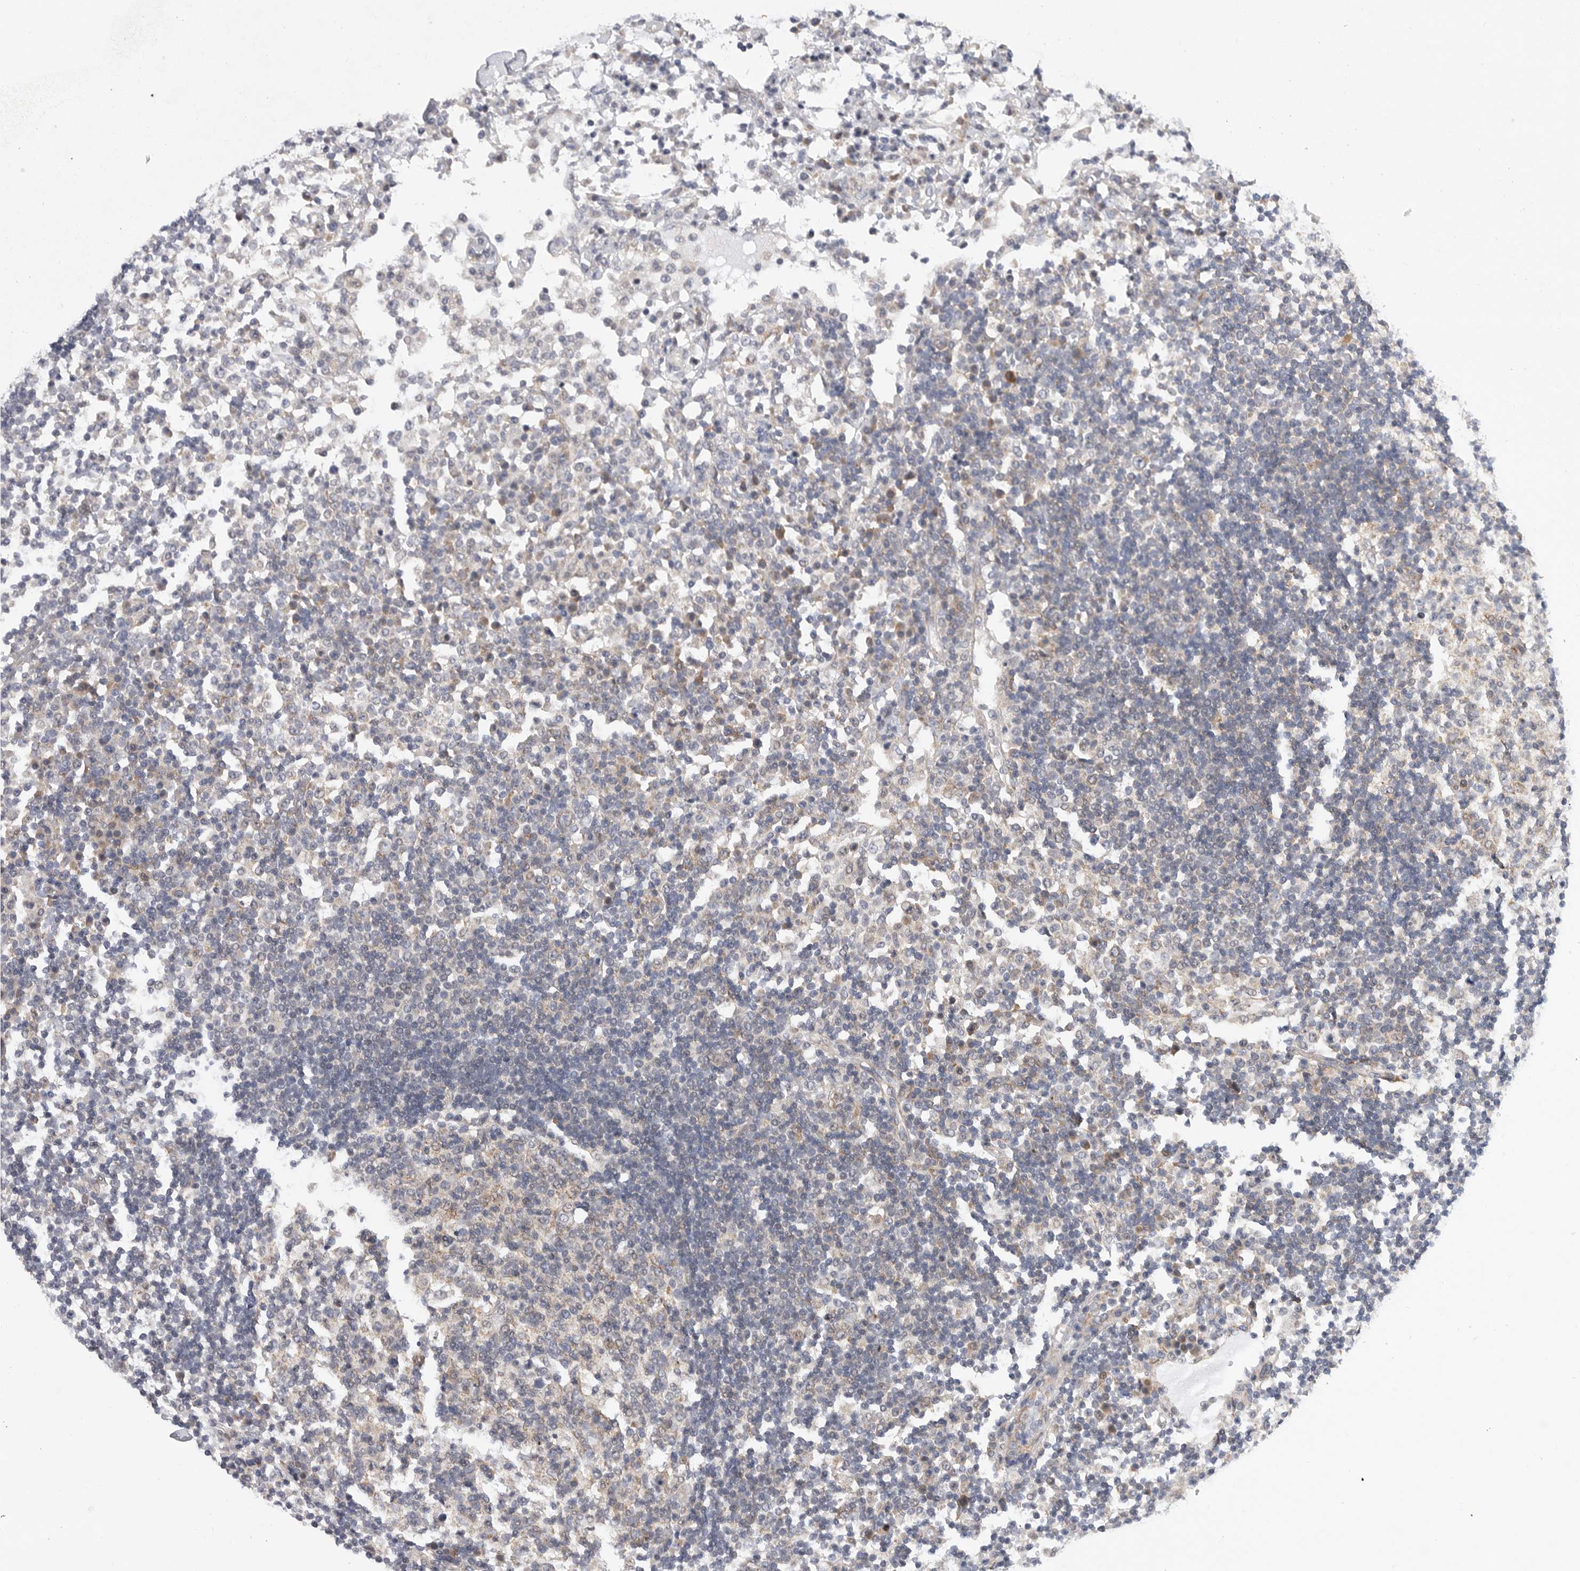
{"staining": {"intensity": "weak", "quantity": "<25%", "location": "cytoplasmic/membranous"}, "tissue": "lymph node", "cell_type": "Germinal center cells", "image_type": "normal", "snomed": [{"axis": "morphology", "description": "Normal tissue, NOS"}, {"axis": "topography", "description": "Lymph node"}], "caption": "A high-resolution histopathology image shows IHC staining of normal lymph node, which exhibits no significant positivity in germinal center cells.", "gene": "FBXO43", "patient": {"sex": "female", "age": 53}}